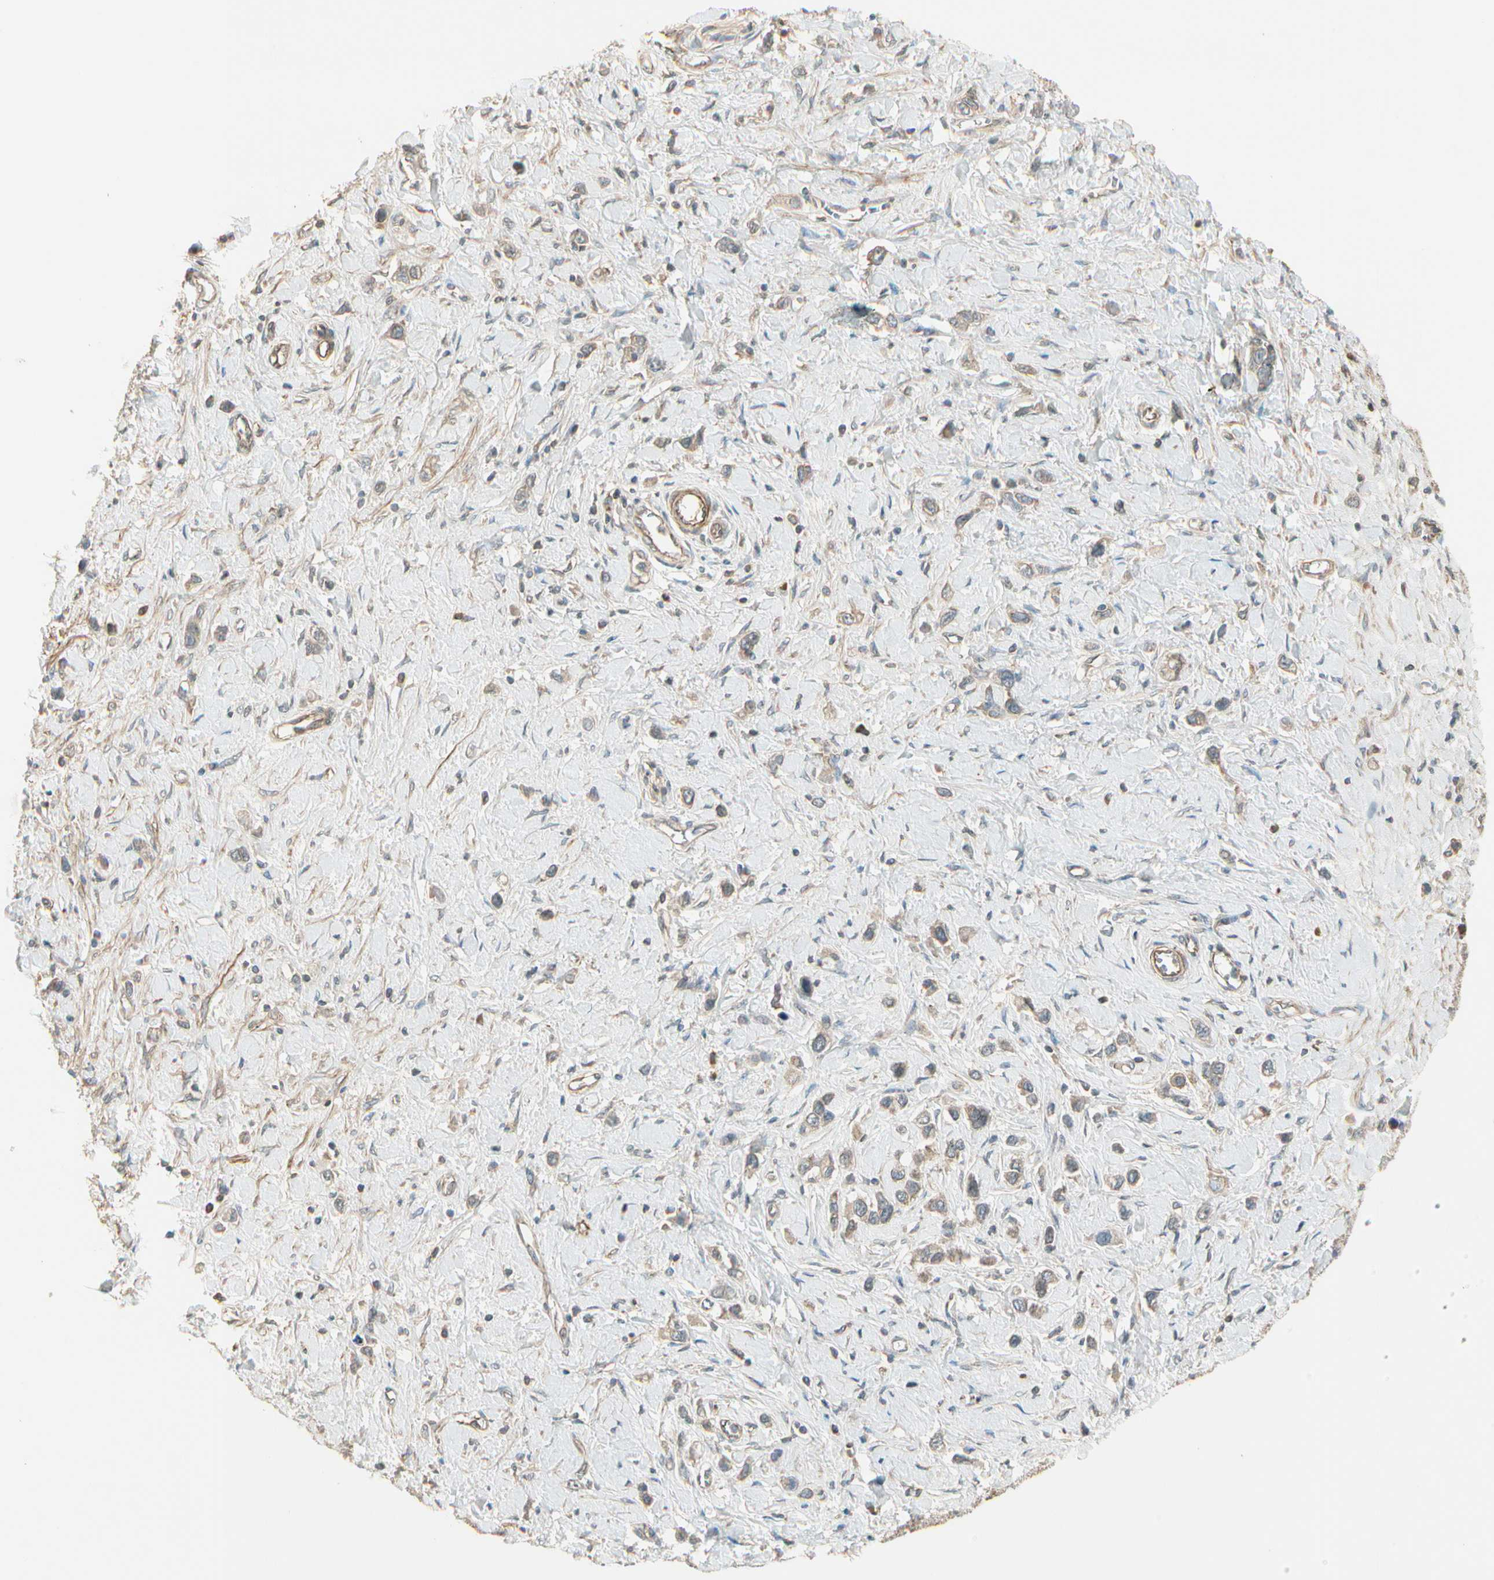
{"staining": {"intensity": "weak", "quantity": "25%-75%", "location": "cytoplasmic/membranous"}, "tissue": "stomach cancer", "cell_type": "Tumor cells", "image_type": "cancer", "snomed": [{"axis": "morphology", "description": "Normal tissue, NOS"}, {"axis": "morphology", "description": "Adenocarcinoma, NOS"}, {"axis": "topography", "description": "Stomach, upper"}, {"axis": "topography", "description": "Stomach"}], "caption": "This is a histology image of immunohistochemistry (IHC) staining of stomach cancer, which shows weak staining in the cytoplasmic/membranous of tumor cells.", "gene": "ACVR1", "patient": {"sex": "female", "age": 65}}